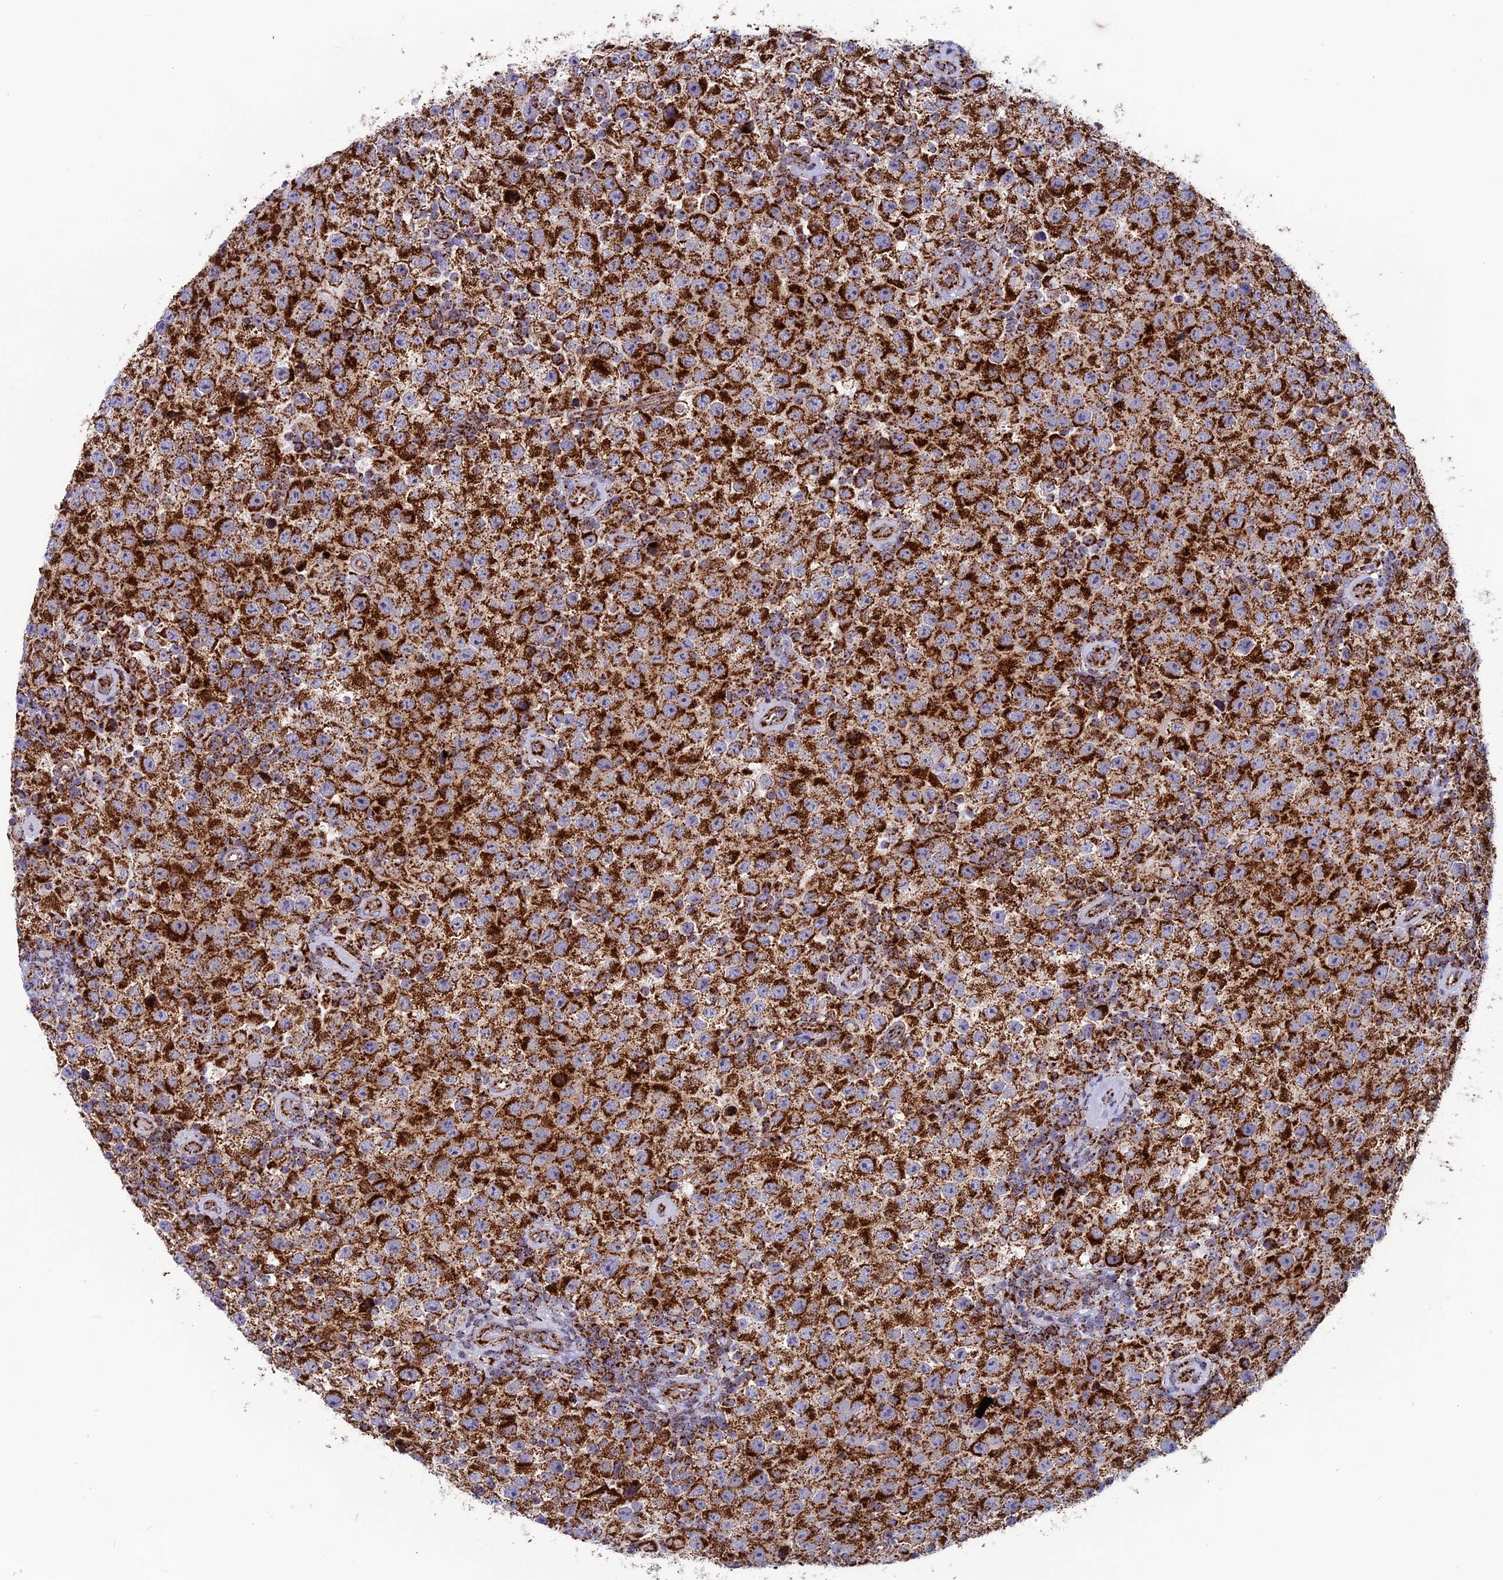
{"staining": {"intensity": "strong", "quantity": ">75%", "location": "cytoplasmic/membranous"}, "tissue": "testis cancer", "cell_type": "Tumor cells", "image_type": "cancer", "snomed": [{"axis": "morphology", "description": "Normal tissue, NOS"}, {"axis": "morphology", "description": "Urothelial carcinoma, High grade"}, {"axis": "morphology", "description": "Seminoma, NOS"}, {"axis": "morphology", "description": "Carcinoma, Embryonal, NOS"}, {"axis": "topography", "description": "Urinary bladder"}, {"axis": "topography", "description": "Testis"}], "caption": "Immunohistochemical staining of testis cancer (seminoma) exhibits strong cytoplasmic/membranous protein expression in about >75% of tumor cells.", "gene": "MRPS18B", "patient": {"sex": "male", "age": 41}}